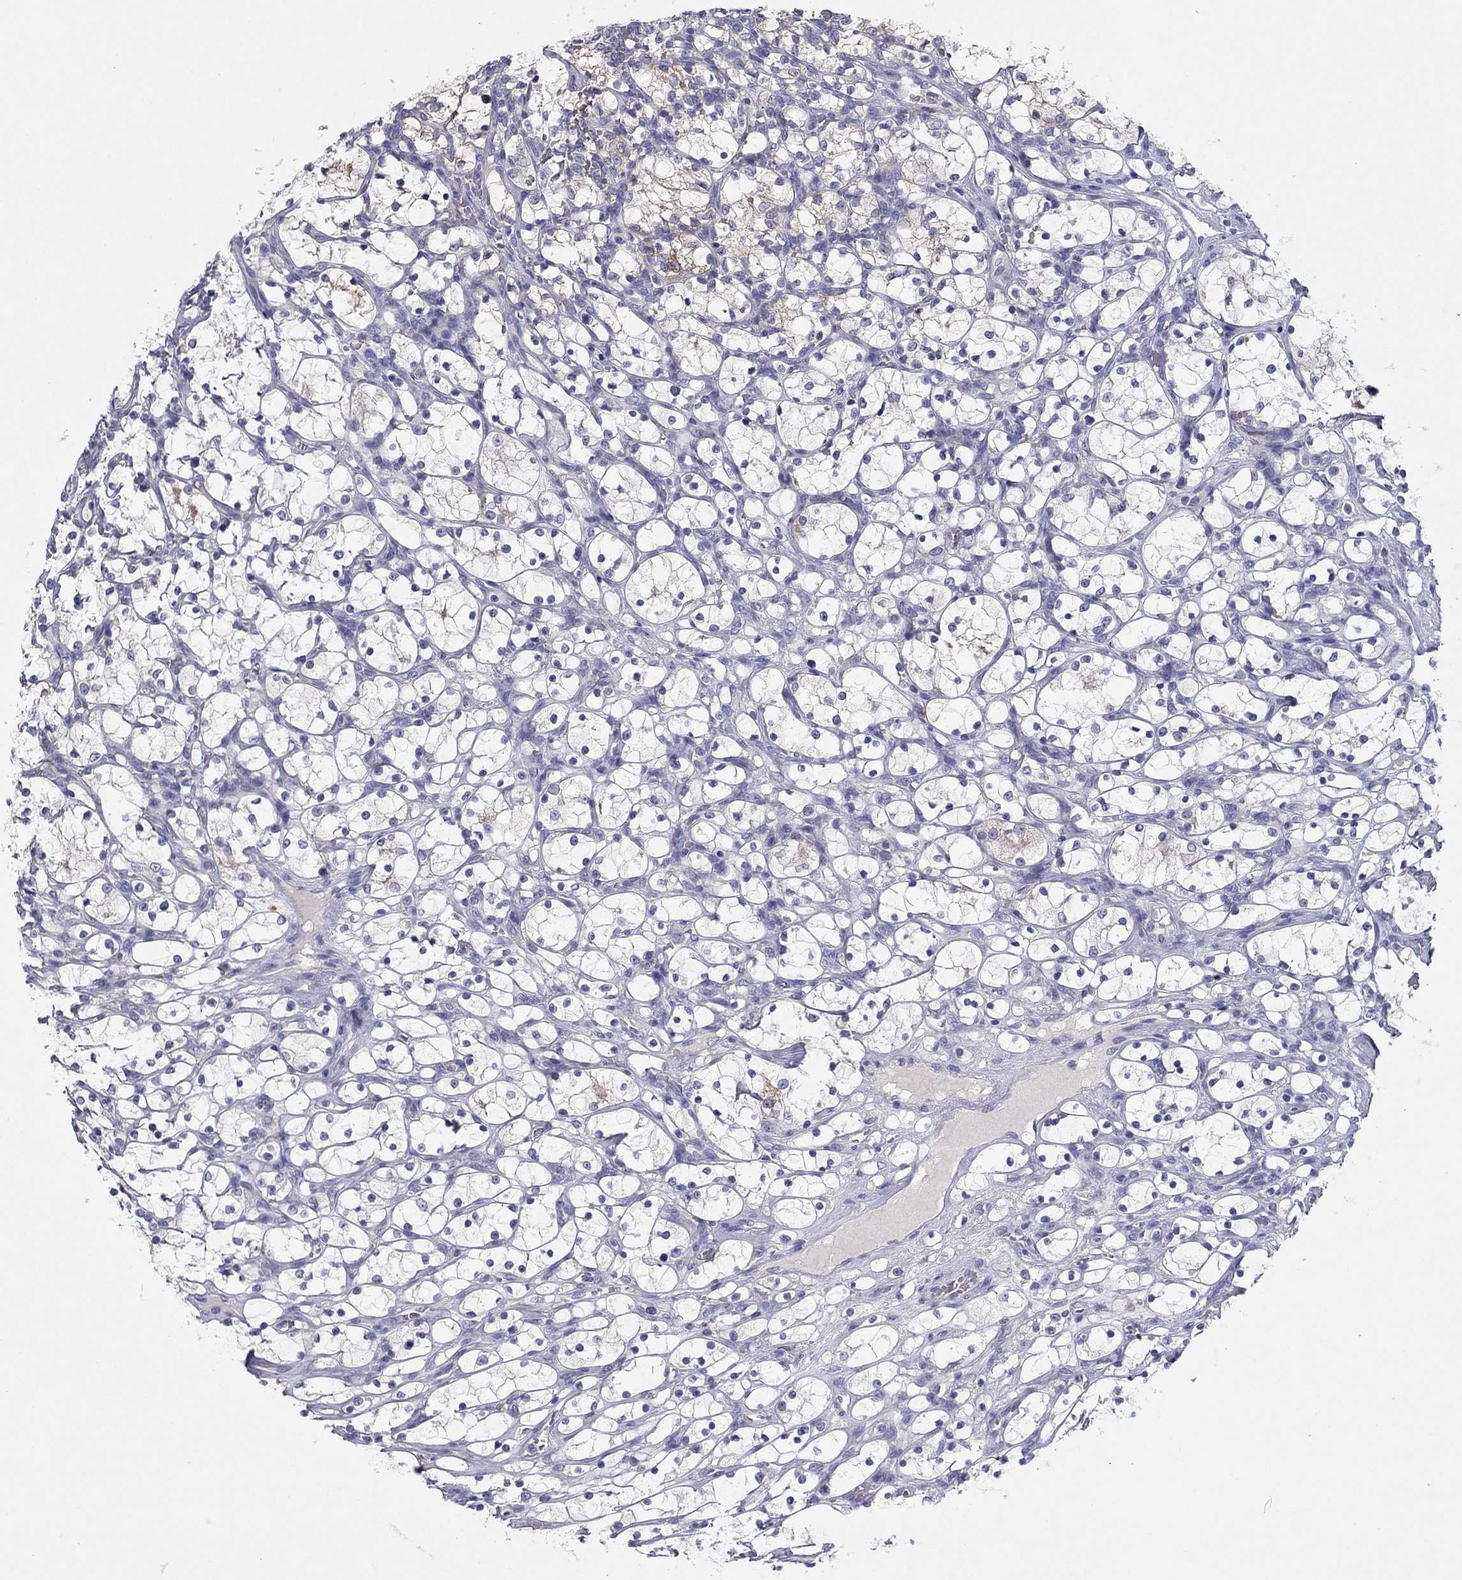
{"staining": {"intensity": "negative", "quantity": "none", "location": "none"}, "tissue": "renal cancer", "cell_type": "Tumor cells", "image_type": "cancer", "snomed": [{"axis": "morphology", "description": "Adenocarcinoma, NOS"}, {"axis": "topography", "description": "Kidney"}], "caption": "IHC of human renal cancer reveals no staining in tumor cells. (Brightfield microscopy of DAB immunohistochemistry at high magnification).", "gene": "CNTNAP4", "patient": {"sex": "female", "age": 69}}